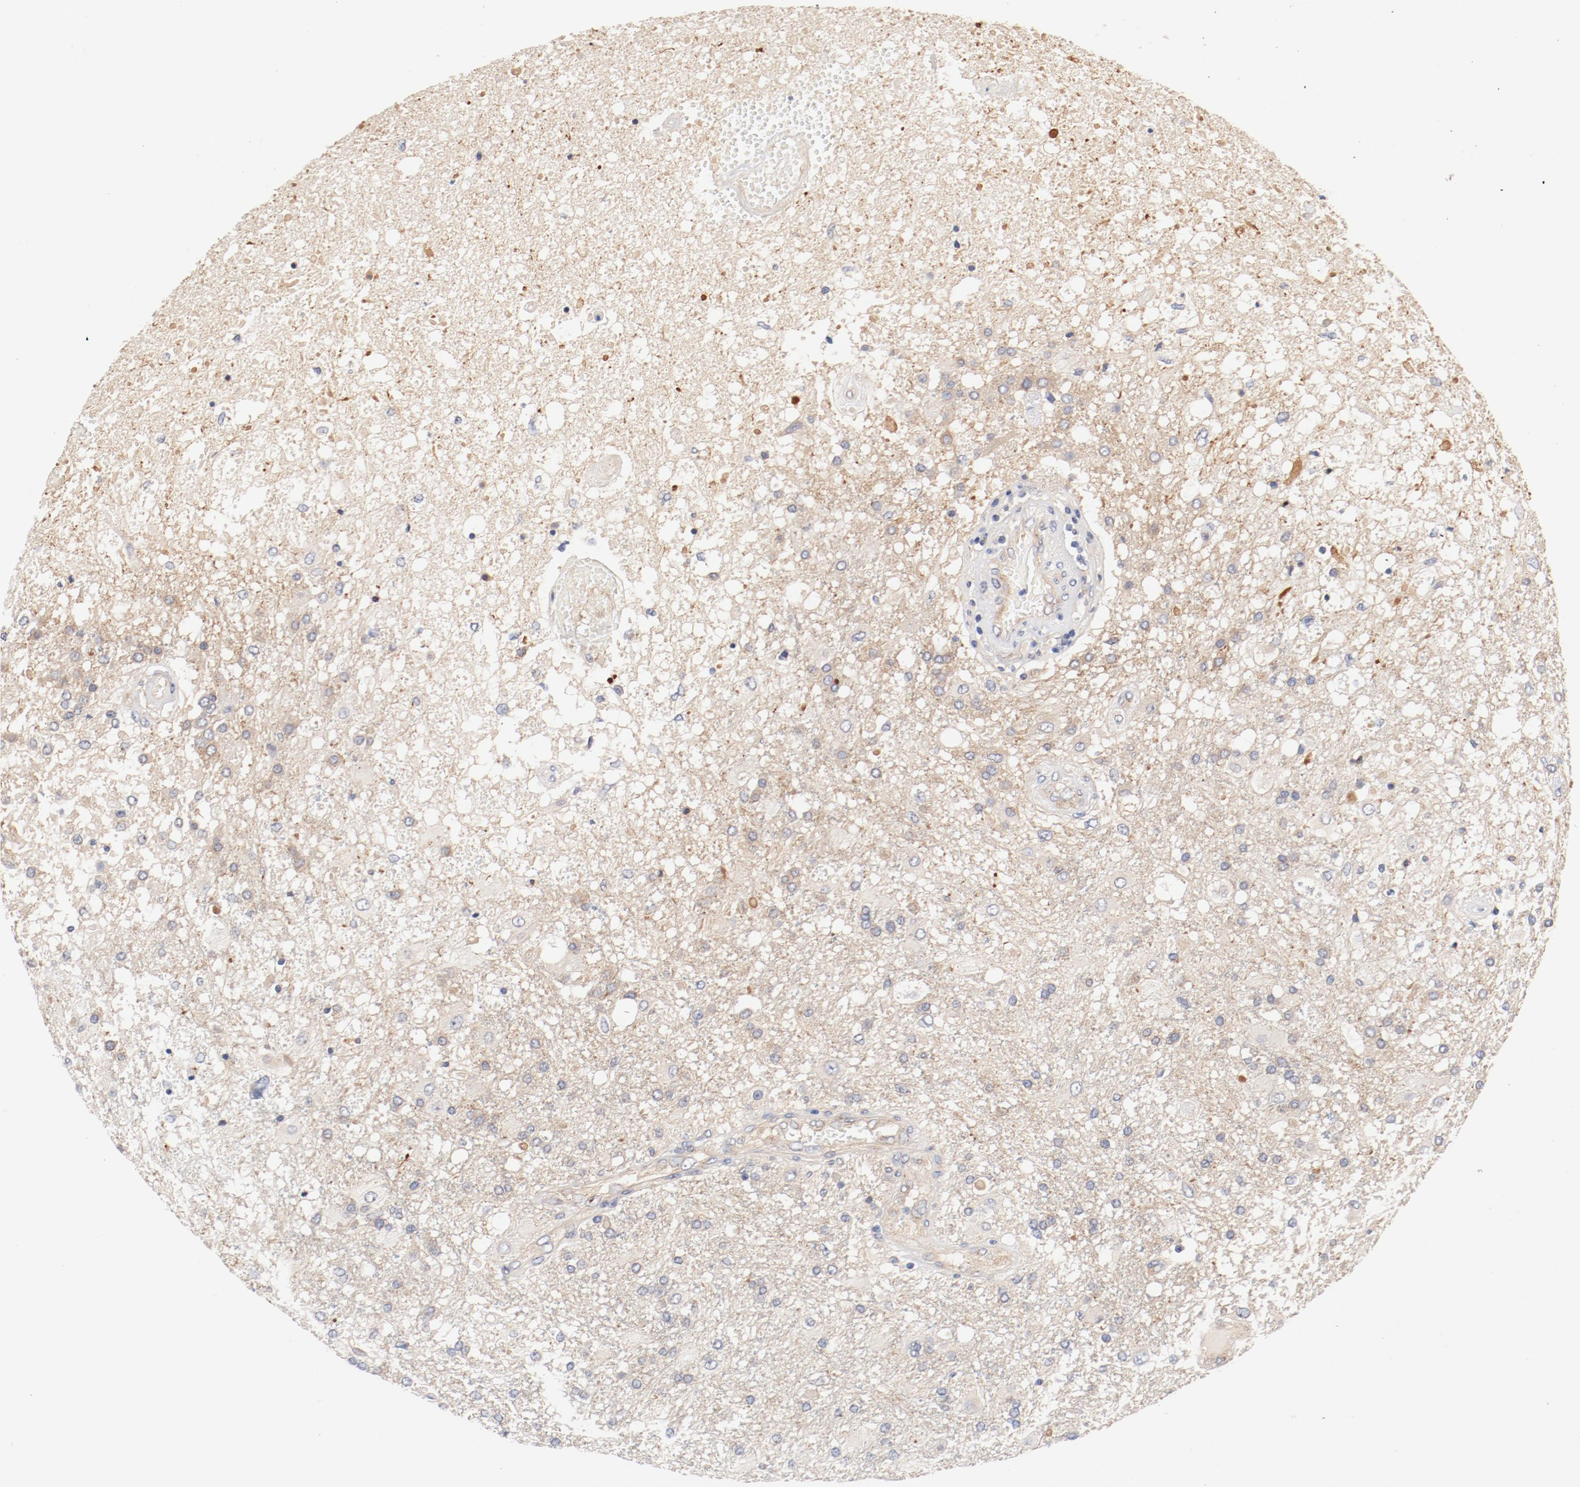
{"staining": {"intensity": "weak", "quantity": "25%-75%", "location": "cytoplasmic/membranous"}, "tissue": "glioma", "cell_type": "Tumor cells", "image_type": "cancer", "snomed": [{"axis": "morphology", "description": "Glioma, malignant, High grade"}, {"axis": "topography", "description": "Cerebral cortex"}], "caption": "Immunohistochemical staining of human glioma exhibits low levels of weak cytoplasmic/membranous protein expression in about 25%-75% of tumor cells.", "gene": "DYNC1H1", "patient": {"sex": "male", "age": 79}}